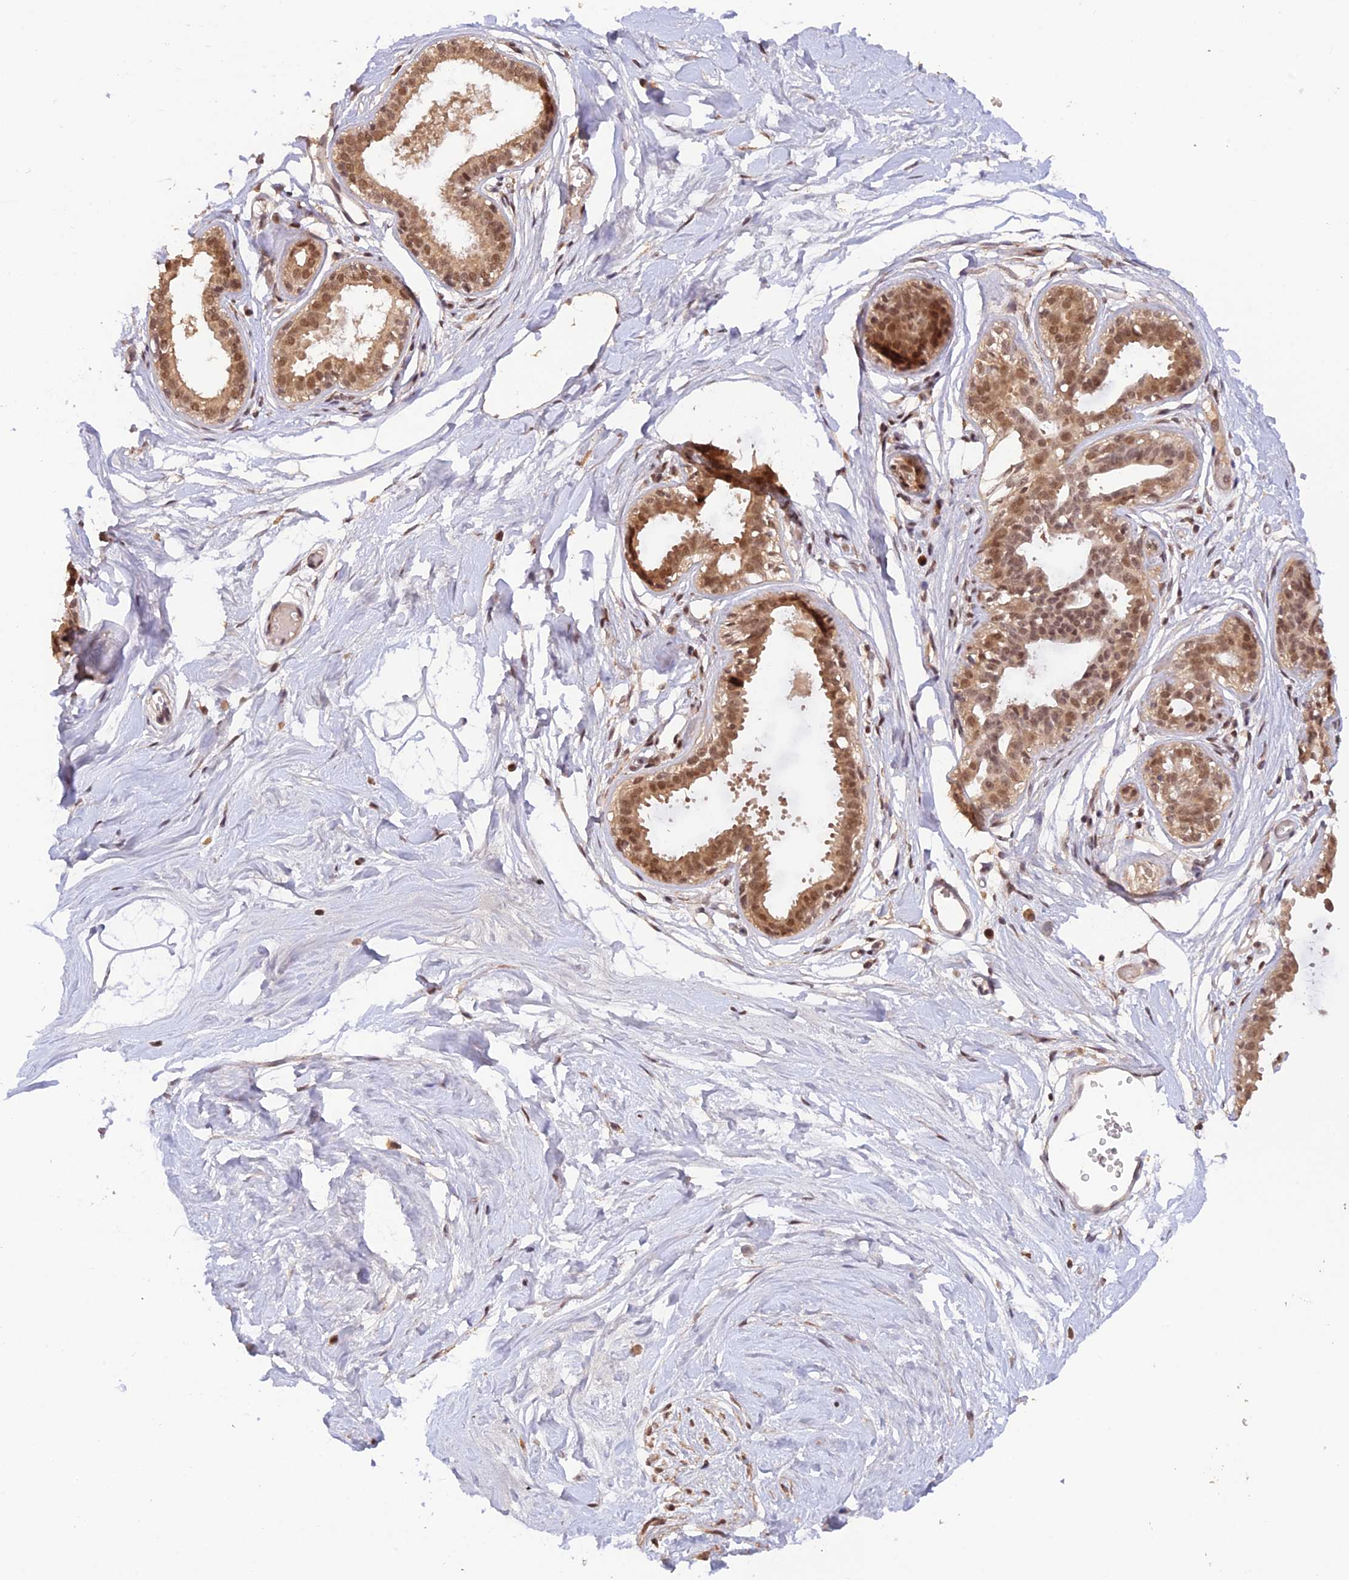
{"staining": {"intensity": "weak", "quantity": "25%-75%", "location": "nuclear"}, "tissue": "breast", "cell_type": "Adipocytes", "image_type": "normal", "snomed": [{"axis": "morphology", "description": "Normal tissue, NOS"}, {"axis": "topography", "description": "Breast"}], "caption": "Human breast stained for a protein (brown) displays weak nuclear positive positivity in approximately 25%-75% of adipocytes.", "gene": "ZNF436", "patient": {"sex": "female", "age": 45}}